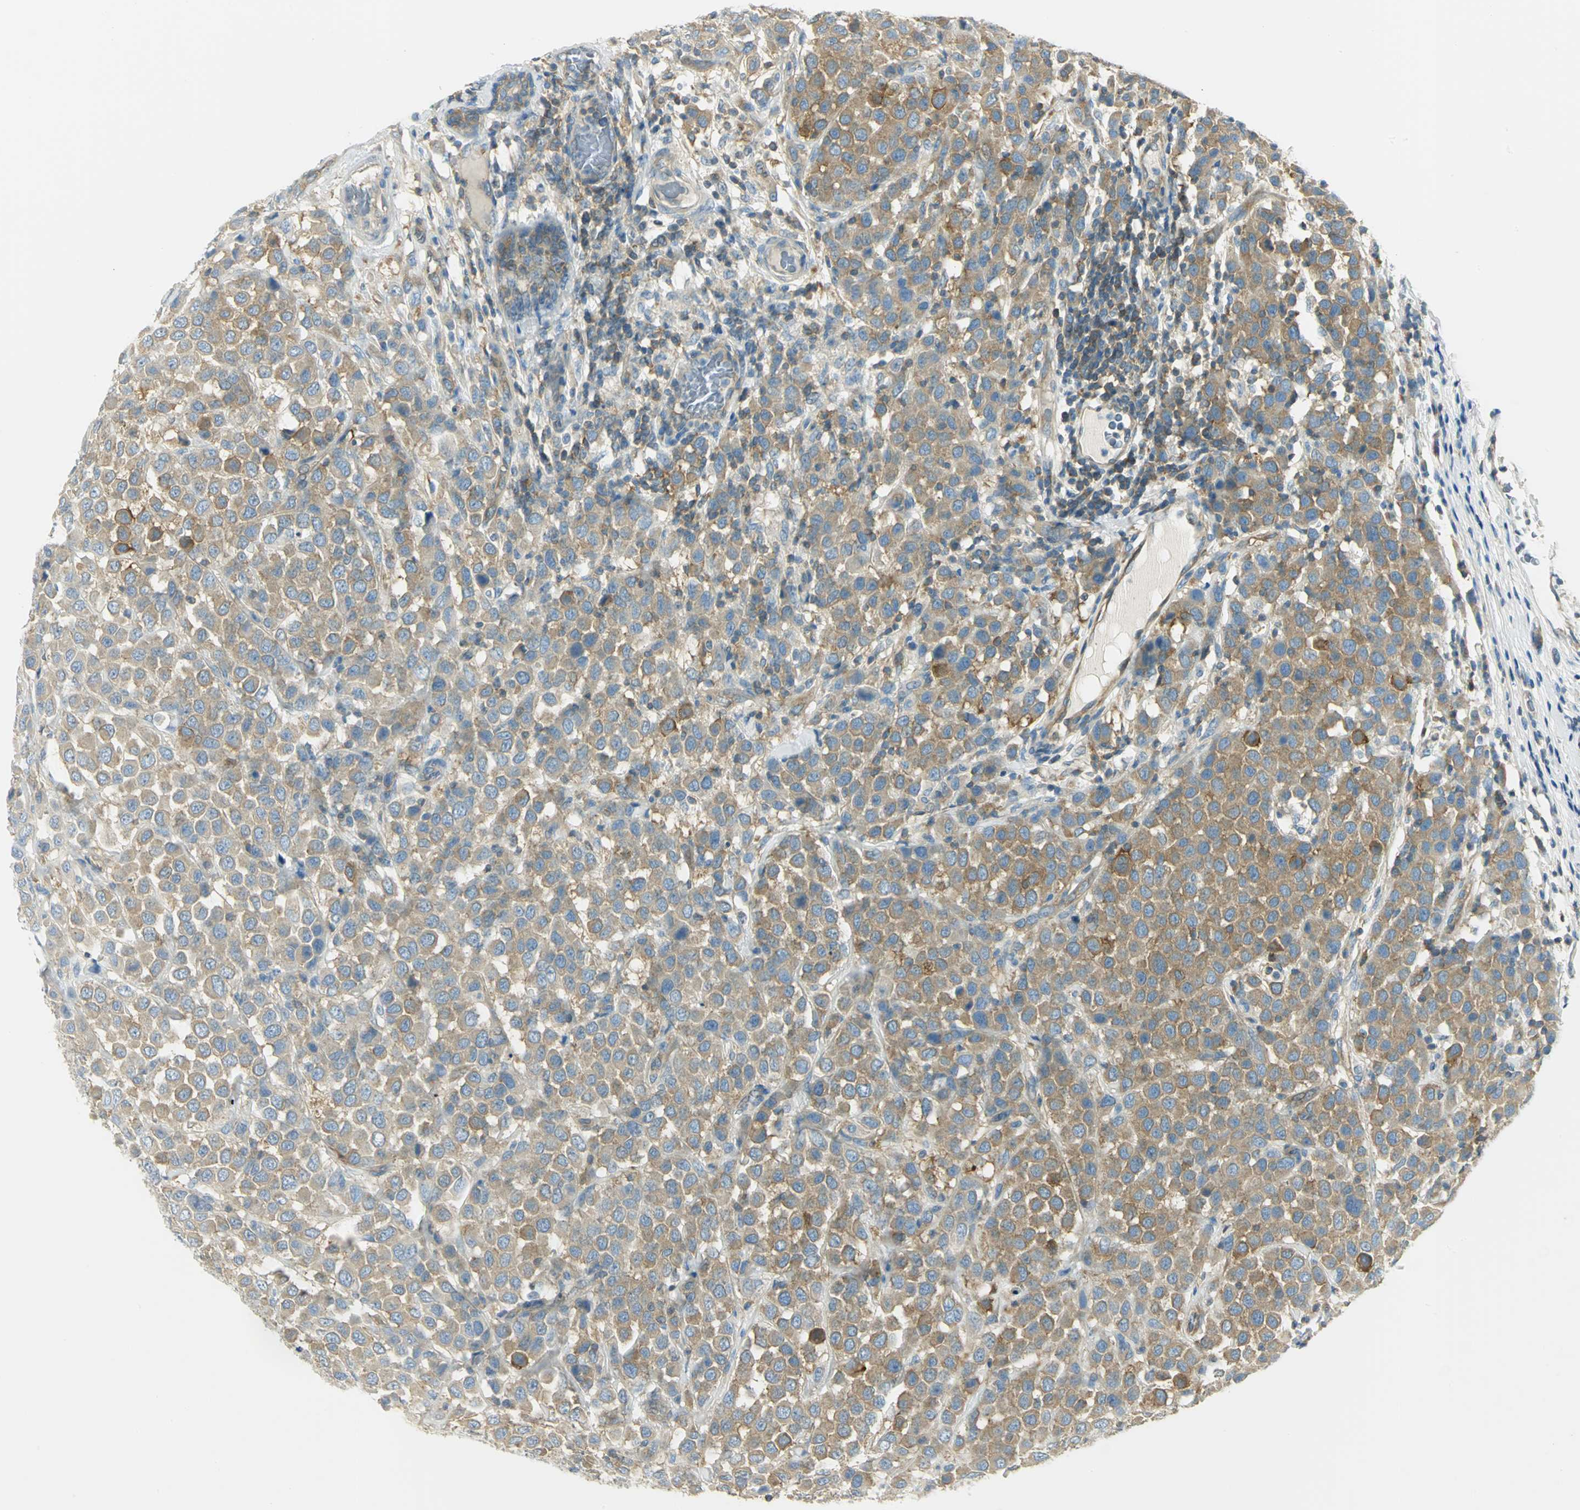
{"staining": {"intensity": "moderate", "quantity": ">75%", "location": "cytoplasmic/membranous"}, "tissue": "breast cancer", "cell_type": "Tumor cells", "image_type": "cancer", "snomed": [{"axis": "morphology", "description": "Duct carcinoma"}, {"axis": "topography", "description": "Breast"}], "caption": "This photomicrograph reveals breast infiltrating ductal carcinoma stained with immunohistochemistry (IHC) to label a protein in brown. The cytoplasmic/membranous of tumor cells show moderate positivity for the protein. Nuclei are counter-stained blue.", "gene": "TSC22D2", "patient": {"sex": "female", "age": 61}}